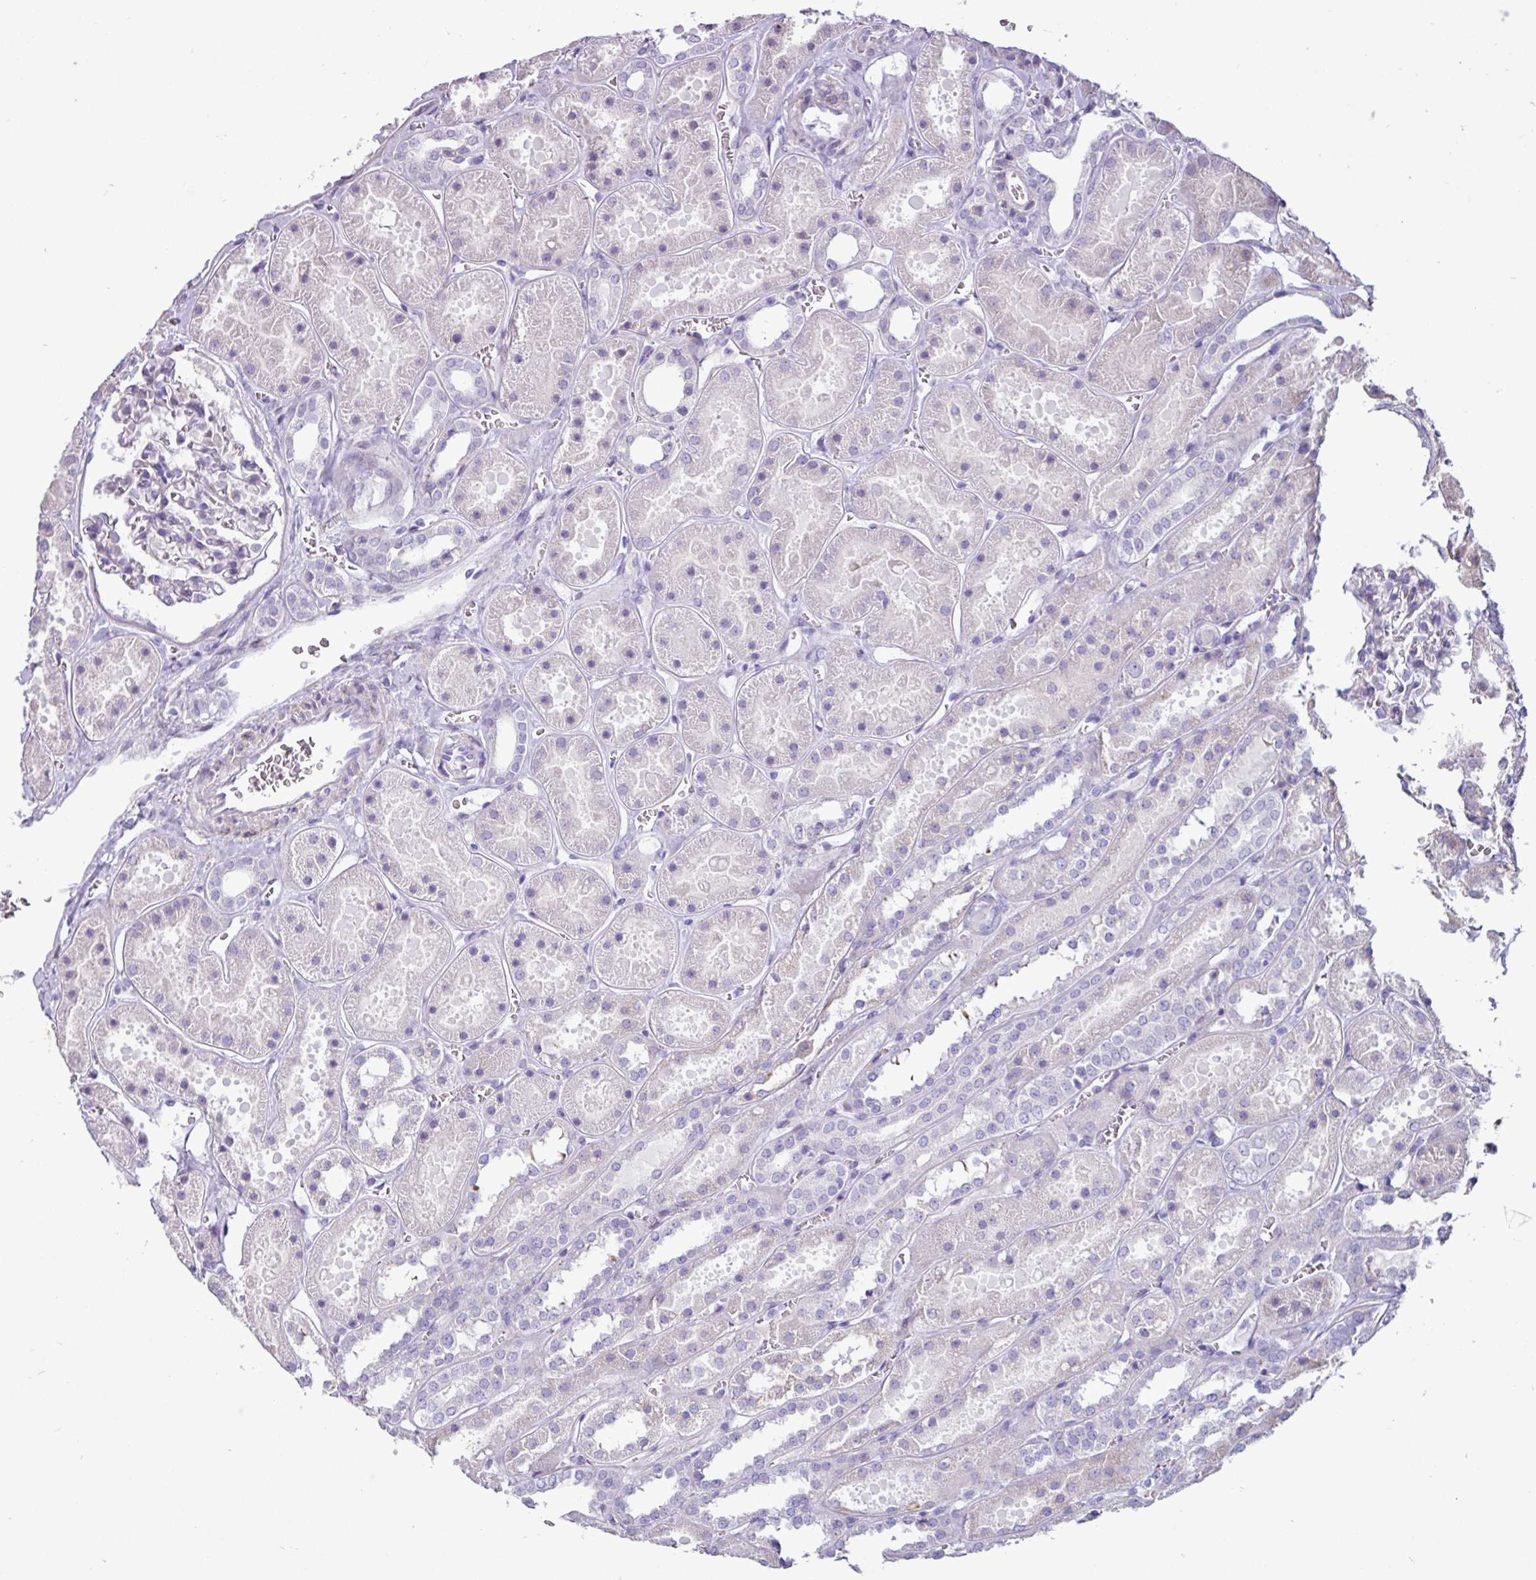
{"staining": {"intensity": "negative", "quantity": "none", "location": "none"}, "tissue": "kidney", "cell_type": "Cells in glomeruli", "image_type": "normal", "snomed": [{"axis": "morphology", "description": "Normal tissue, NOS"}, {"axis": "topography", "description": "Kidney"}], "caption": "IHC of benign human kidney reveals no expression in cells in glomeruli.", "gene": "PPP1R35", "patient": {"sex": "female", "age": 41}}